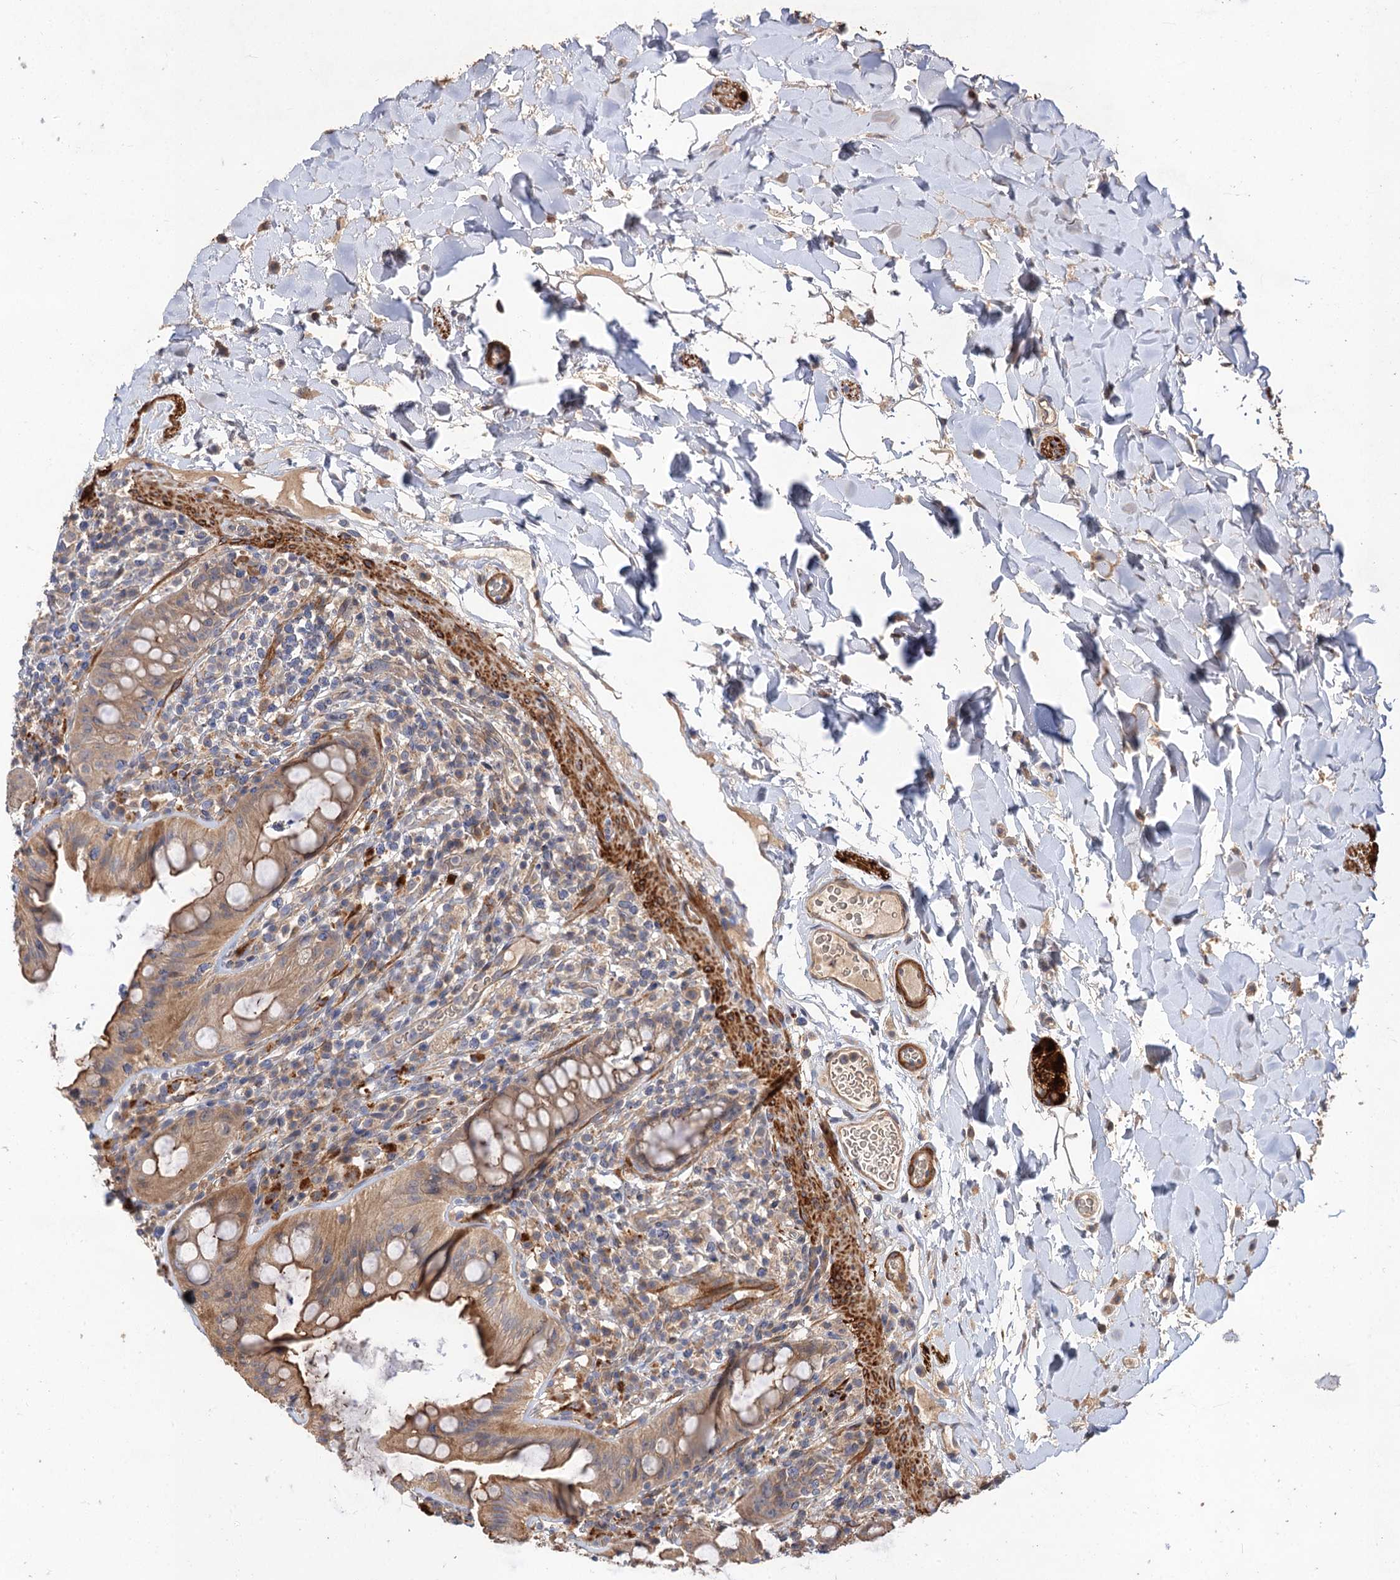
{"staining": {"intensity": "moderate", "quantity": ">75%", "location": "cytoplasmic/membranous"}, "tissue": "rectum", "cell_type": "Glandular cells", "image_type": "normal", "snomed": [{"axis": "morphology", "description": "Normal tissue, NOS"}, {"axis": "topography", "description": "Rectum"}], "caption": "DAB (3,3'-diaminobenzidine) immunohistochemical staining of benign rectum reveals moderate cytoplasmic/membranous protein positivity in approximately >75% of glandular cells.", "gene": "FBXW8", "patient": {"sex": "female", "age": 57}}